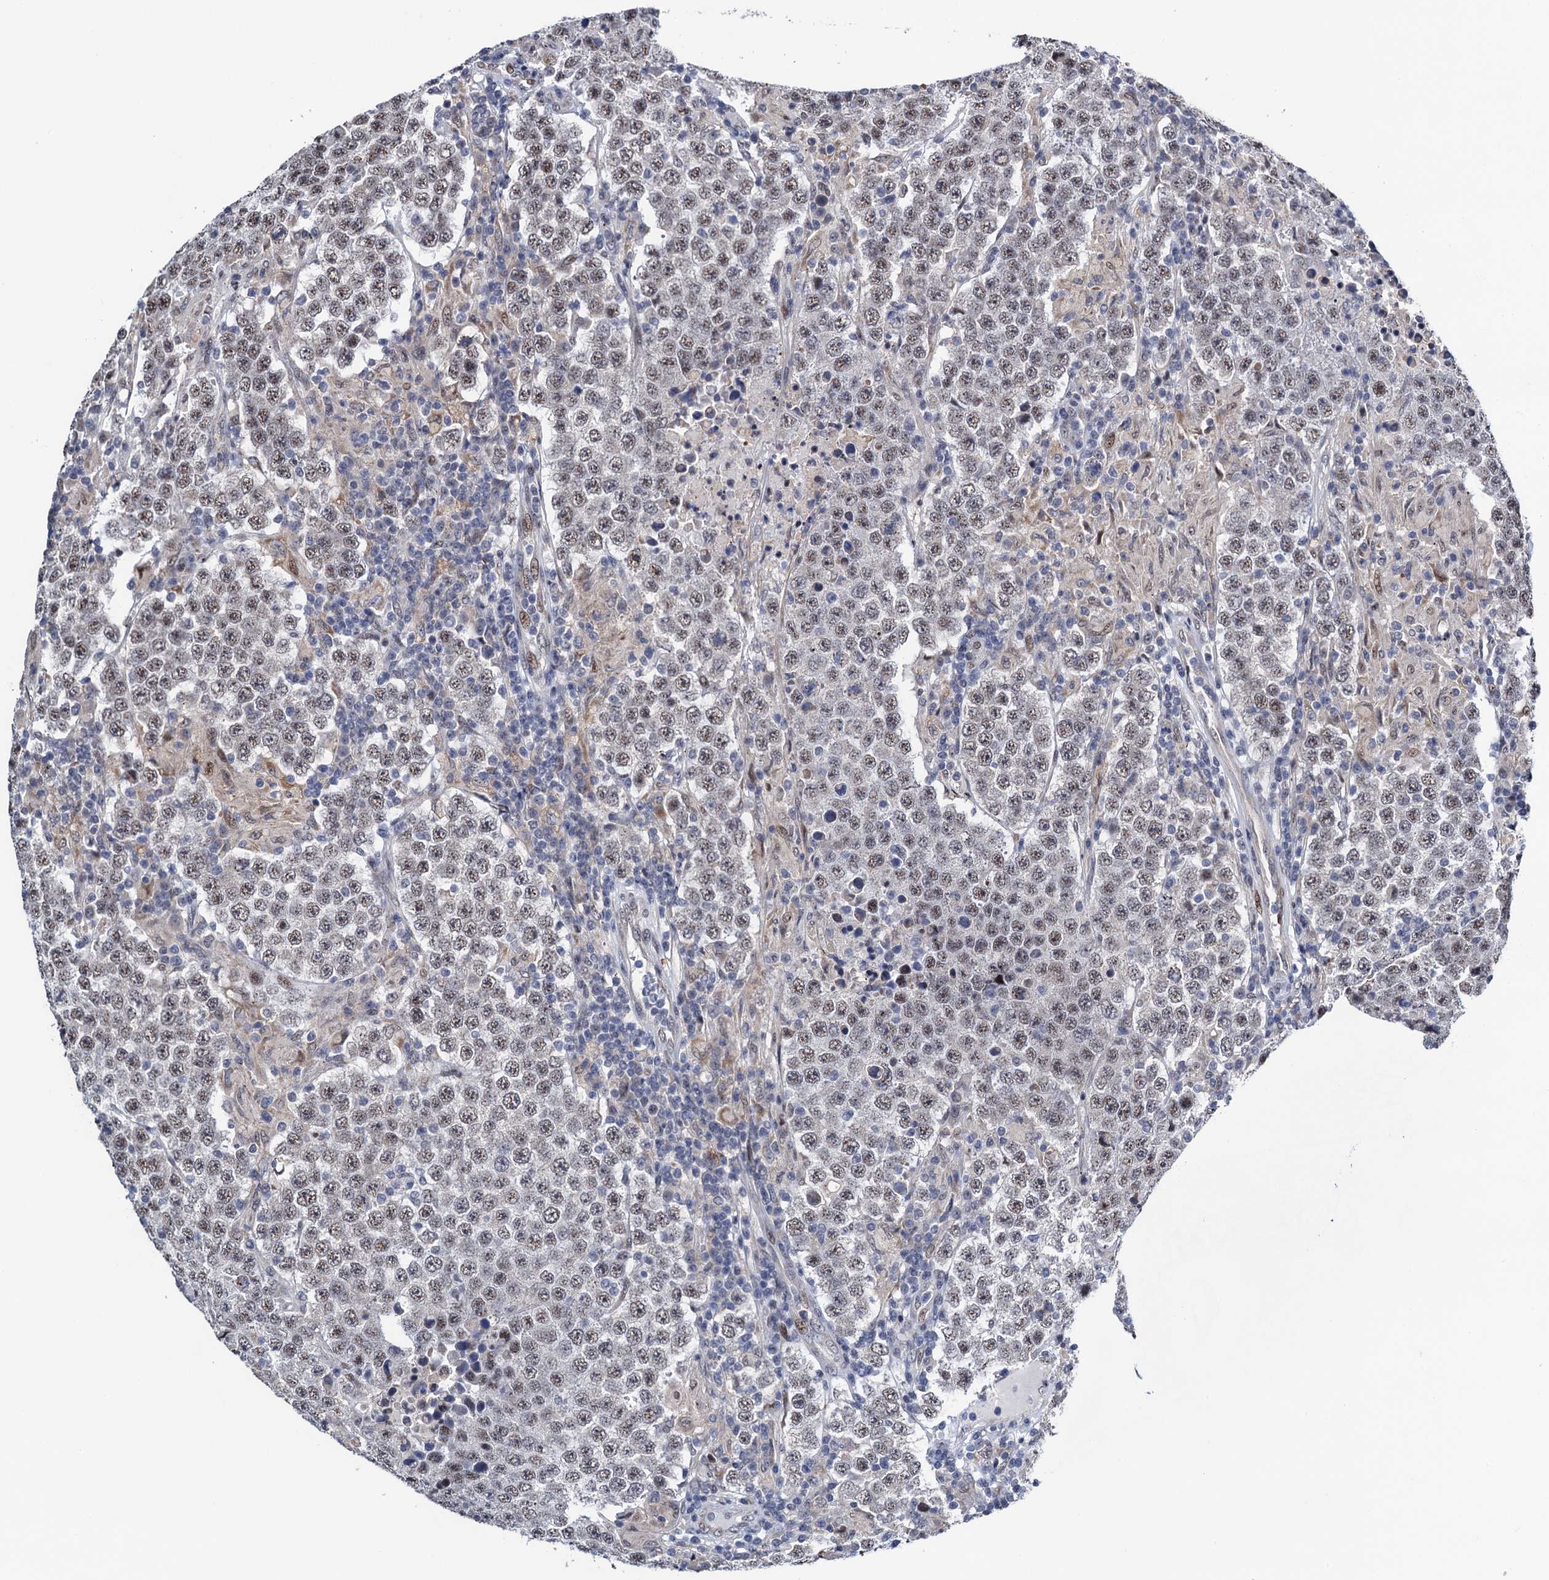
{"staining": {"intensity": "weak", "quantity": ">75%", "location": "nuclear"}, "tissue": "testis cancer", "cell_type": "Tumor cells", "image_type": "cancer", "snomed": [{"axis": "morphology", "description": "Normal tissue, NOS"}, {"axis": "morphology", "description": "Urothelial carcinoma, High grade"}, {"axis": "morphology", "description": "Seminoma, NOS"}, {"axis": "morphology", "description": "Carcinoma, Embryonal, NOS"}, {"axis": "topography", "description": "Urinary bladder"}, {"axis": "topography", "description": "Testis"}], "caption": "Tumor cells show low levels of weak nuclear expression in approximately >75% of cells in human testis cancer (urothelial carcinoma (high-grade)). The protein of interest is stained brown, and the nuclei are stained in blue (DAB IHC with brightfield microscopy, high magnification).", "gene": "FAM222A", "patient": {"sex": "male", "age": 41}}